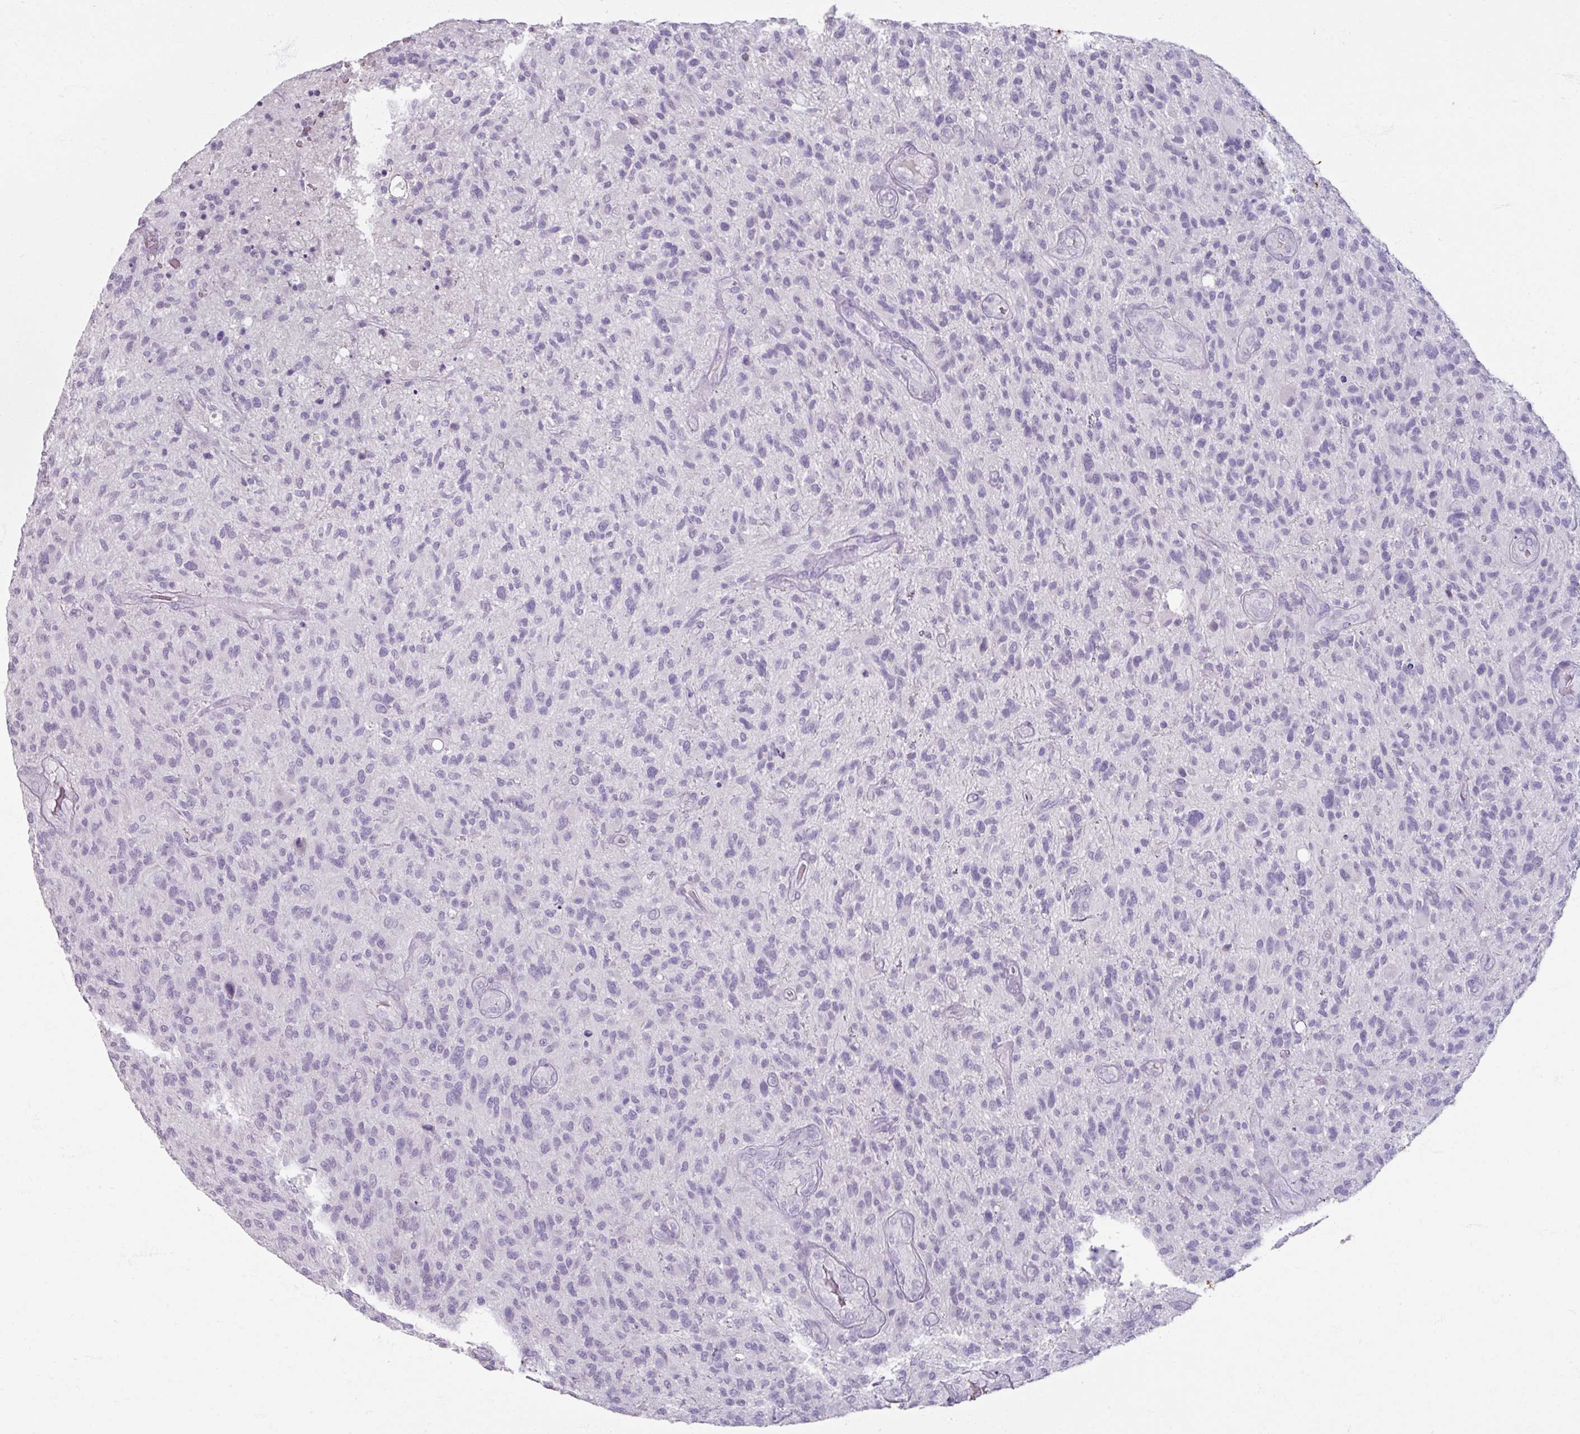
{"staining": {"intensity": "negative", "quantity": "none", "location": "none"}, "tissue": "glioma", "cell_type": "Tumor cells", "image_type": "cancer", "snomed": [{"axis": "morphology", "description": "Glioma, malignant, High grade"}, {"axis": "topography", "description": "Brain"}], "caption": "Tumor cells are negative for brown protein staining in malignant glioma (high-grade).", "gene": "TG", "patient": {"sex": "male", "age": 47}}